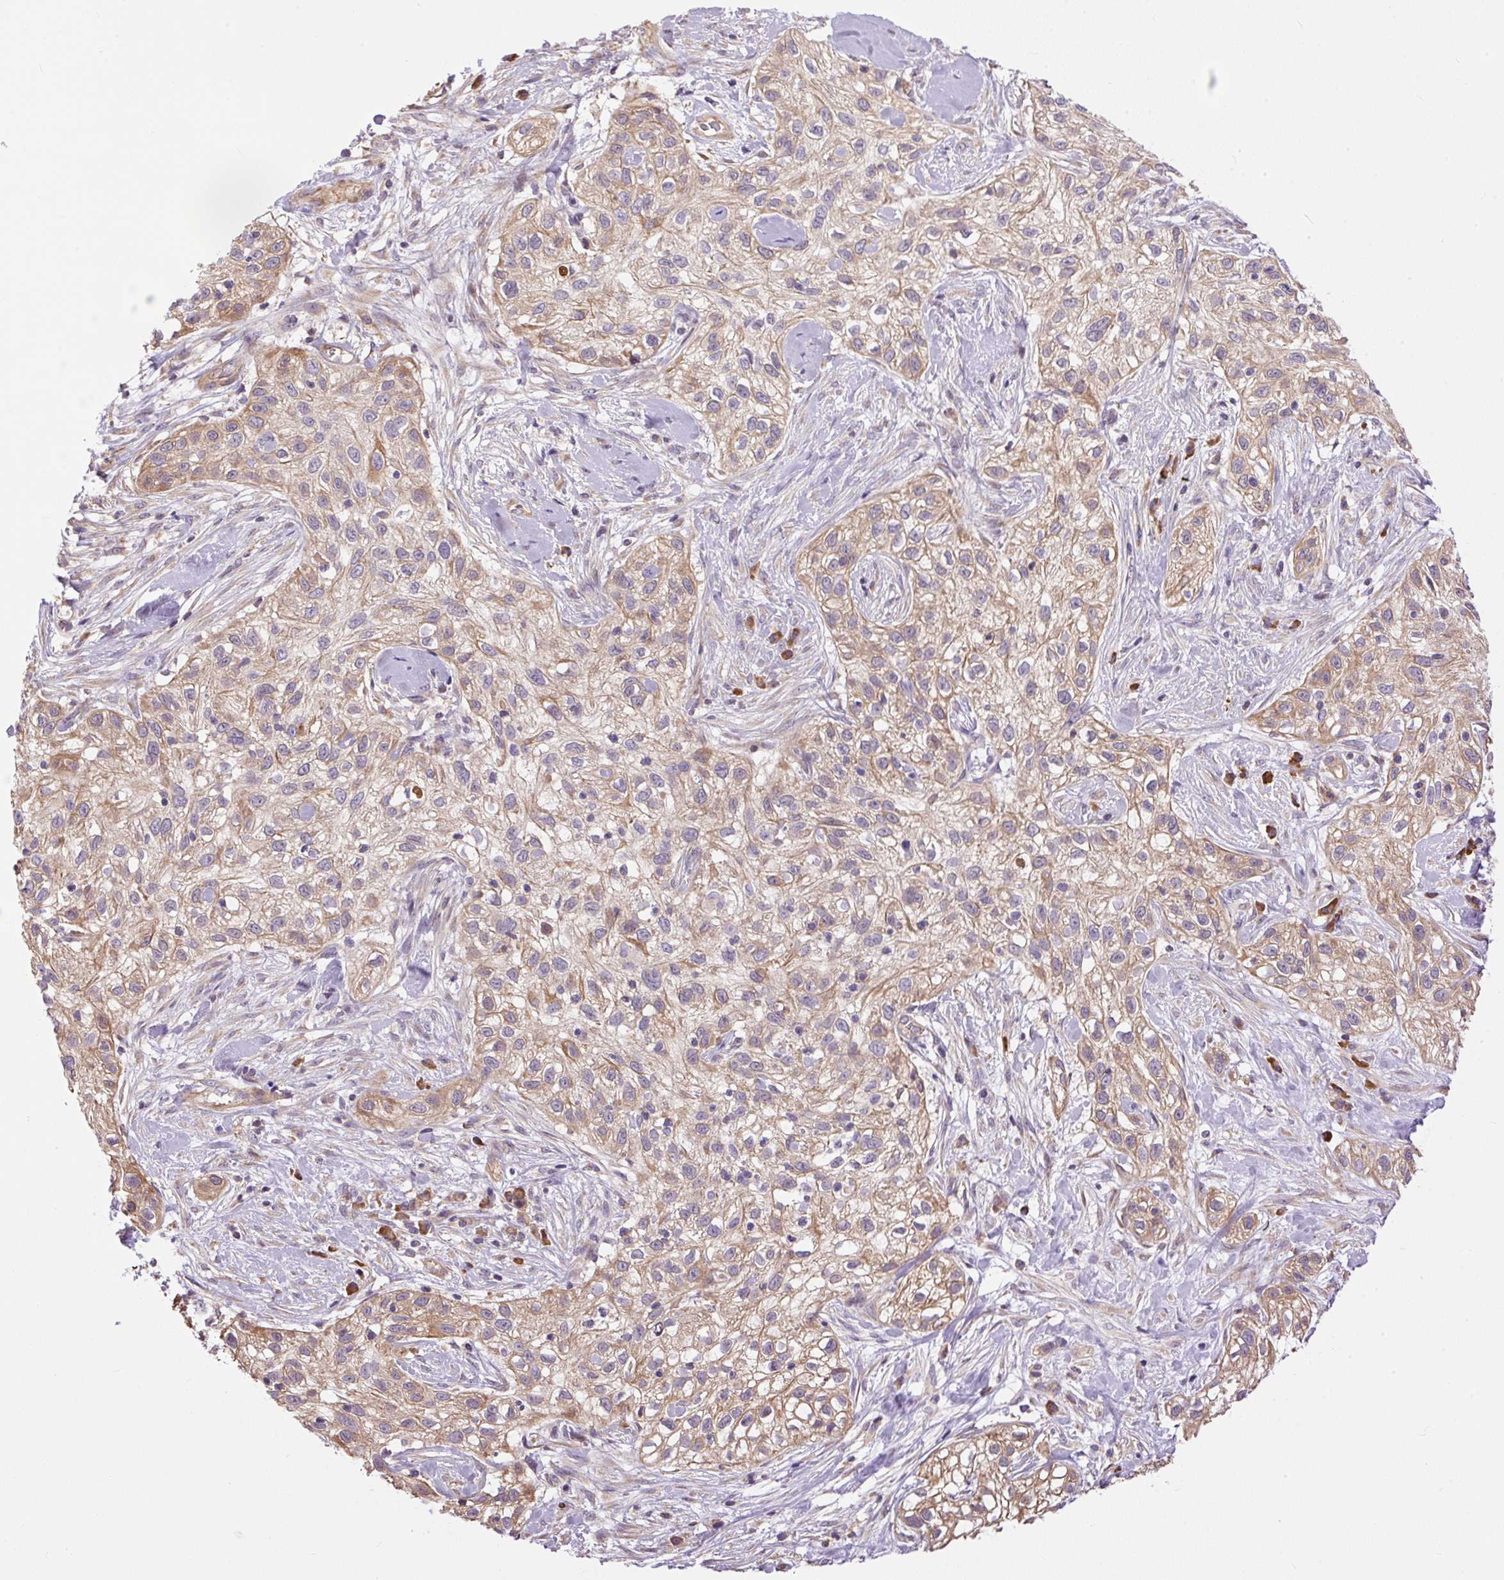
{"staining": {"intensity": "moderate", "quantity": ">75%", "location": "cytoplasmic/membranous"}, "tissue": "skin cancer", "cell_type": "Tumor cells", "image_type": "cancer", "snomed": [{"axis": "morphology", "description": "Squamous cell carcinoma, NOS"}, {"axis": "topography", "description": "Skin"}], "caption": "The photomicrograph shows immunohistochemical staining of skin squamous cell carcinoma. There is moderate cytoplasmic/membranous positivity is appreciated in about >75% of tumor cells.", "gene": "PPME1", "patient": {"sex": "male", "age": 82}}